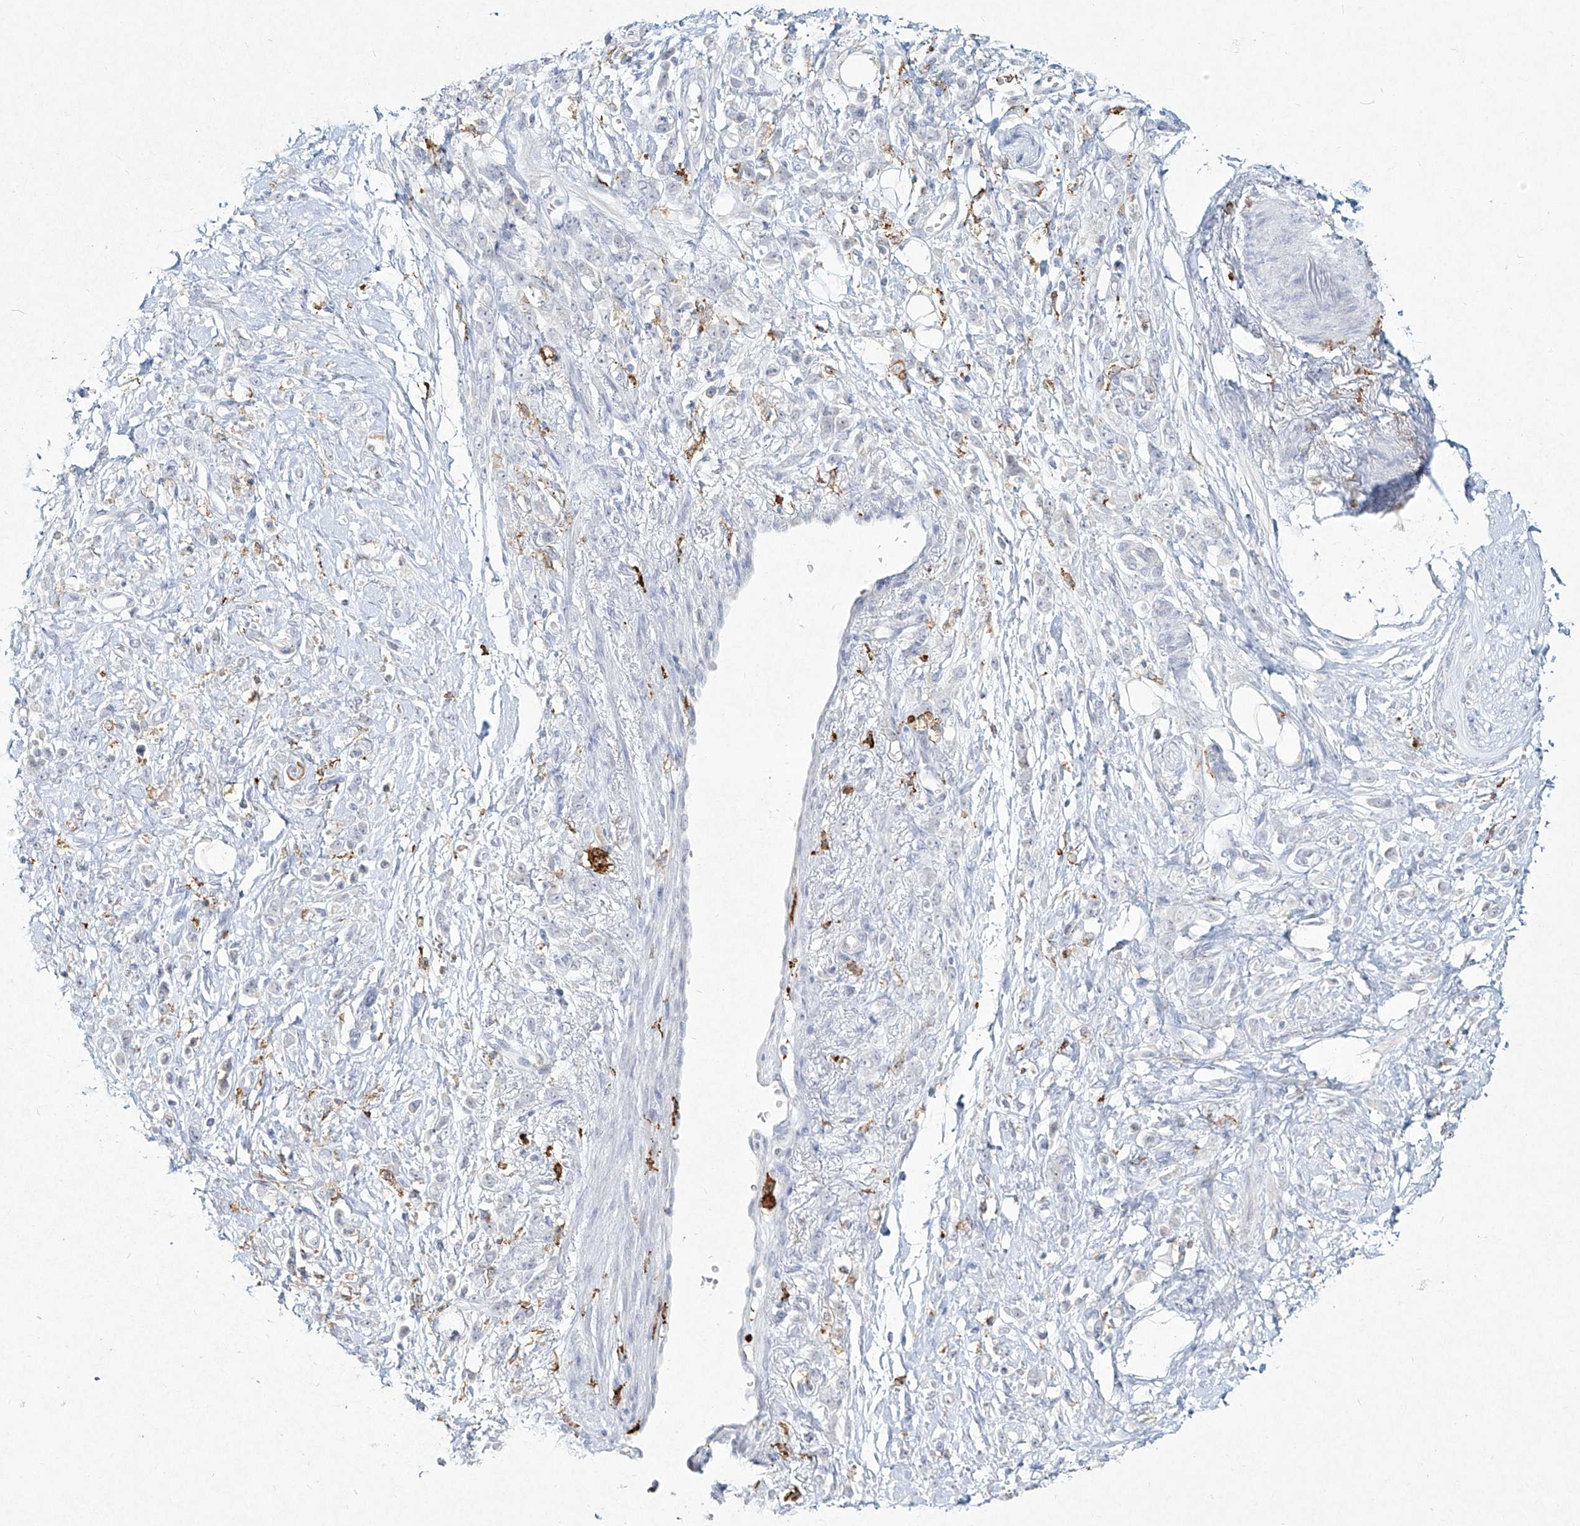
{"staining": {"intensity": "negative", "quantity": "none", "location": "none"}, "tissue": "stomach cancer", "cell_type": "Tumor cells", "image_type": "cancer", "snomed": [{"axis": "morphology", "description": "Normal tissue, NOS"}, {"axis": "morphology", "description": "Adenocarcinoma, NOS"}, {"axis": "topography", "description": "Stomach"}], "caption": "This micrograph is of stomach cancer stained with immunohistochemistry to label a protein in brown with the nuclei are counter-stained blue. There is no expression in tumor cells.", "gene": "CD209", "patient": {"sex": "male", "age": 82}}